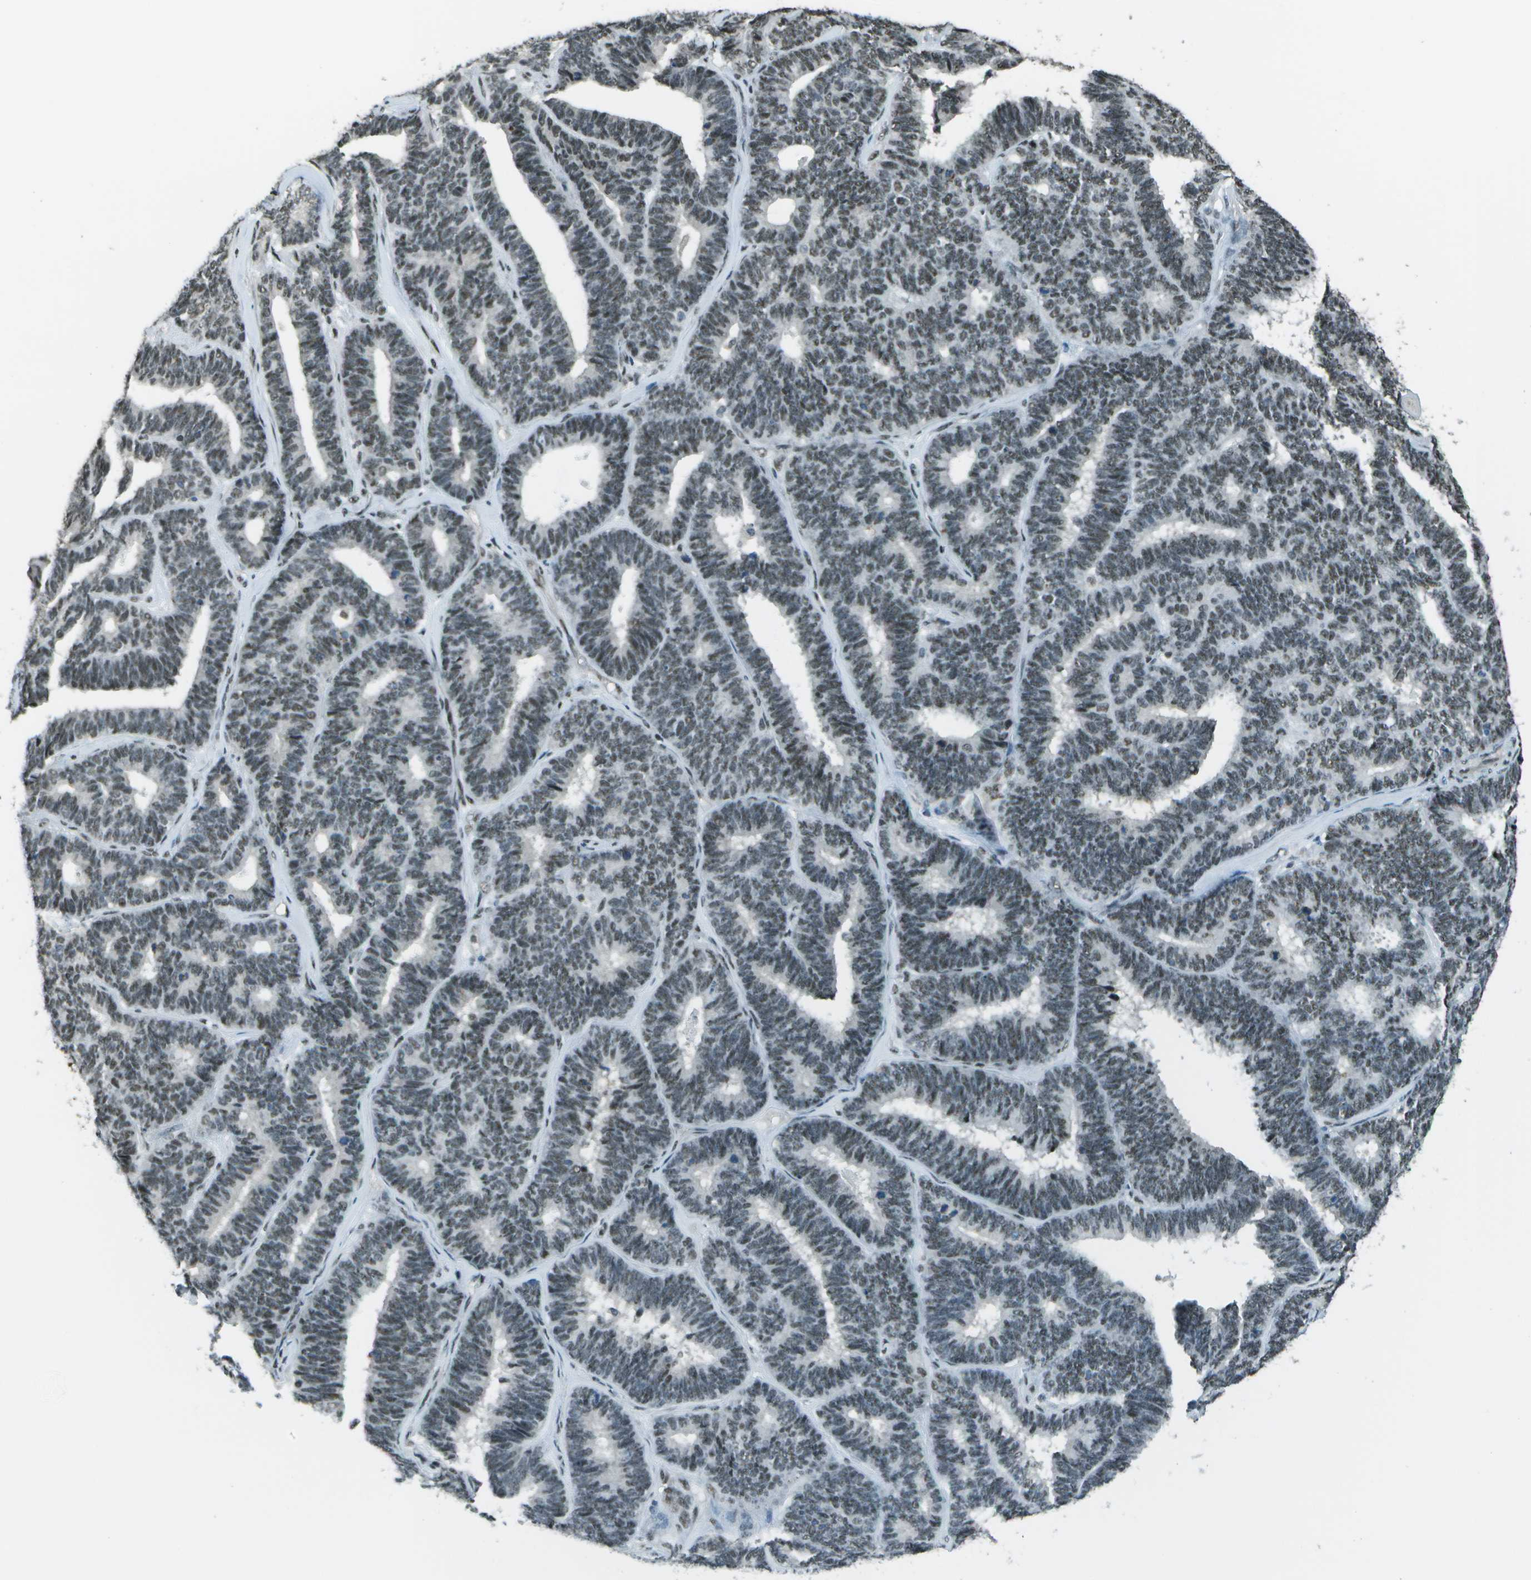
{"staining": {"intensity": "weak", "quantity": "25%-75%", "location": "nuclear"}, "tissue": "endometrial cancer", "cell_type": "Tumor cells", "image_type": "cancer", "snomed": [{"axis": "morphology", "description": "Adenocarcinoma, NOS"}, {"axis": "topography", "description": "Endometrium"}], "caption": "Protein staining of endometrial cancer tissue demonstrates weak nuclear staining in about 25%-75% of tumor cells.", "gene": "DEPDC1", "patient": {"sex": "female", "age": 70}}